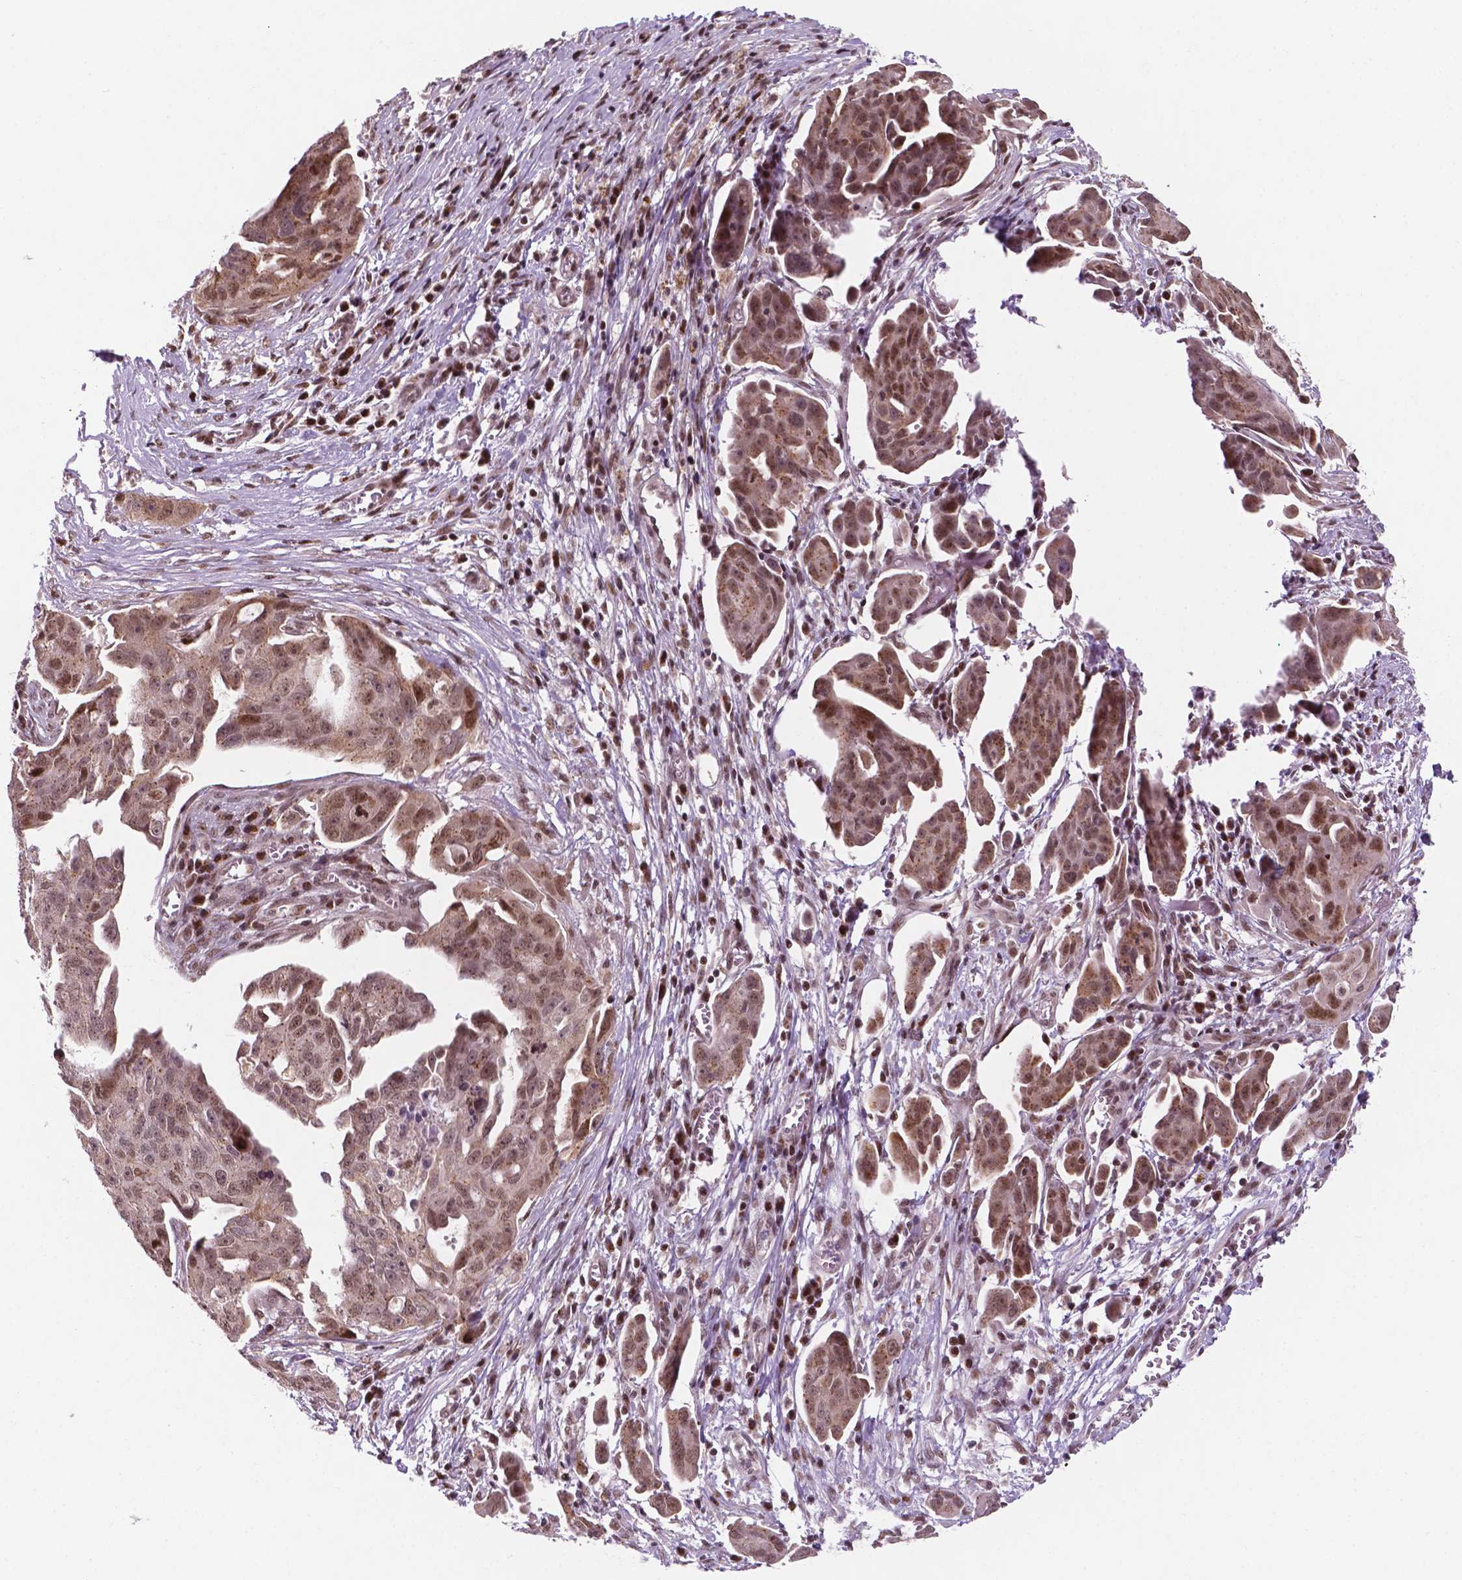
{"staining": {"intensity": "moderate", "quantity": ">75%", "location": "nuclear"}, "tissue": "ovarian cancer", "cell_type": "Tumor cells", "image_type": "cancer", "snomed": [{"axis": "morphology", "description": "Carcinoma, endometroid"}, {"axis": "topography", "description": "Ovary"}], "caption": "Moderate nuclear positivity is seen in about >75% of tumor cells in ovarian cancer (endometroid carcinoma). (Brightfield microscopy of DAB IHC at high magnification).", "gene": "PER2", "patient": {"sex": "female", "age": 70}}